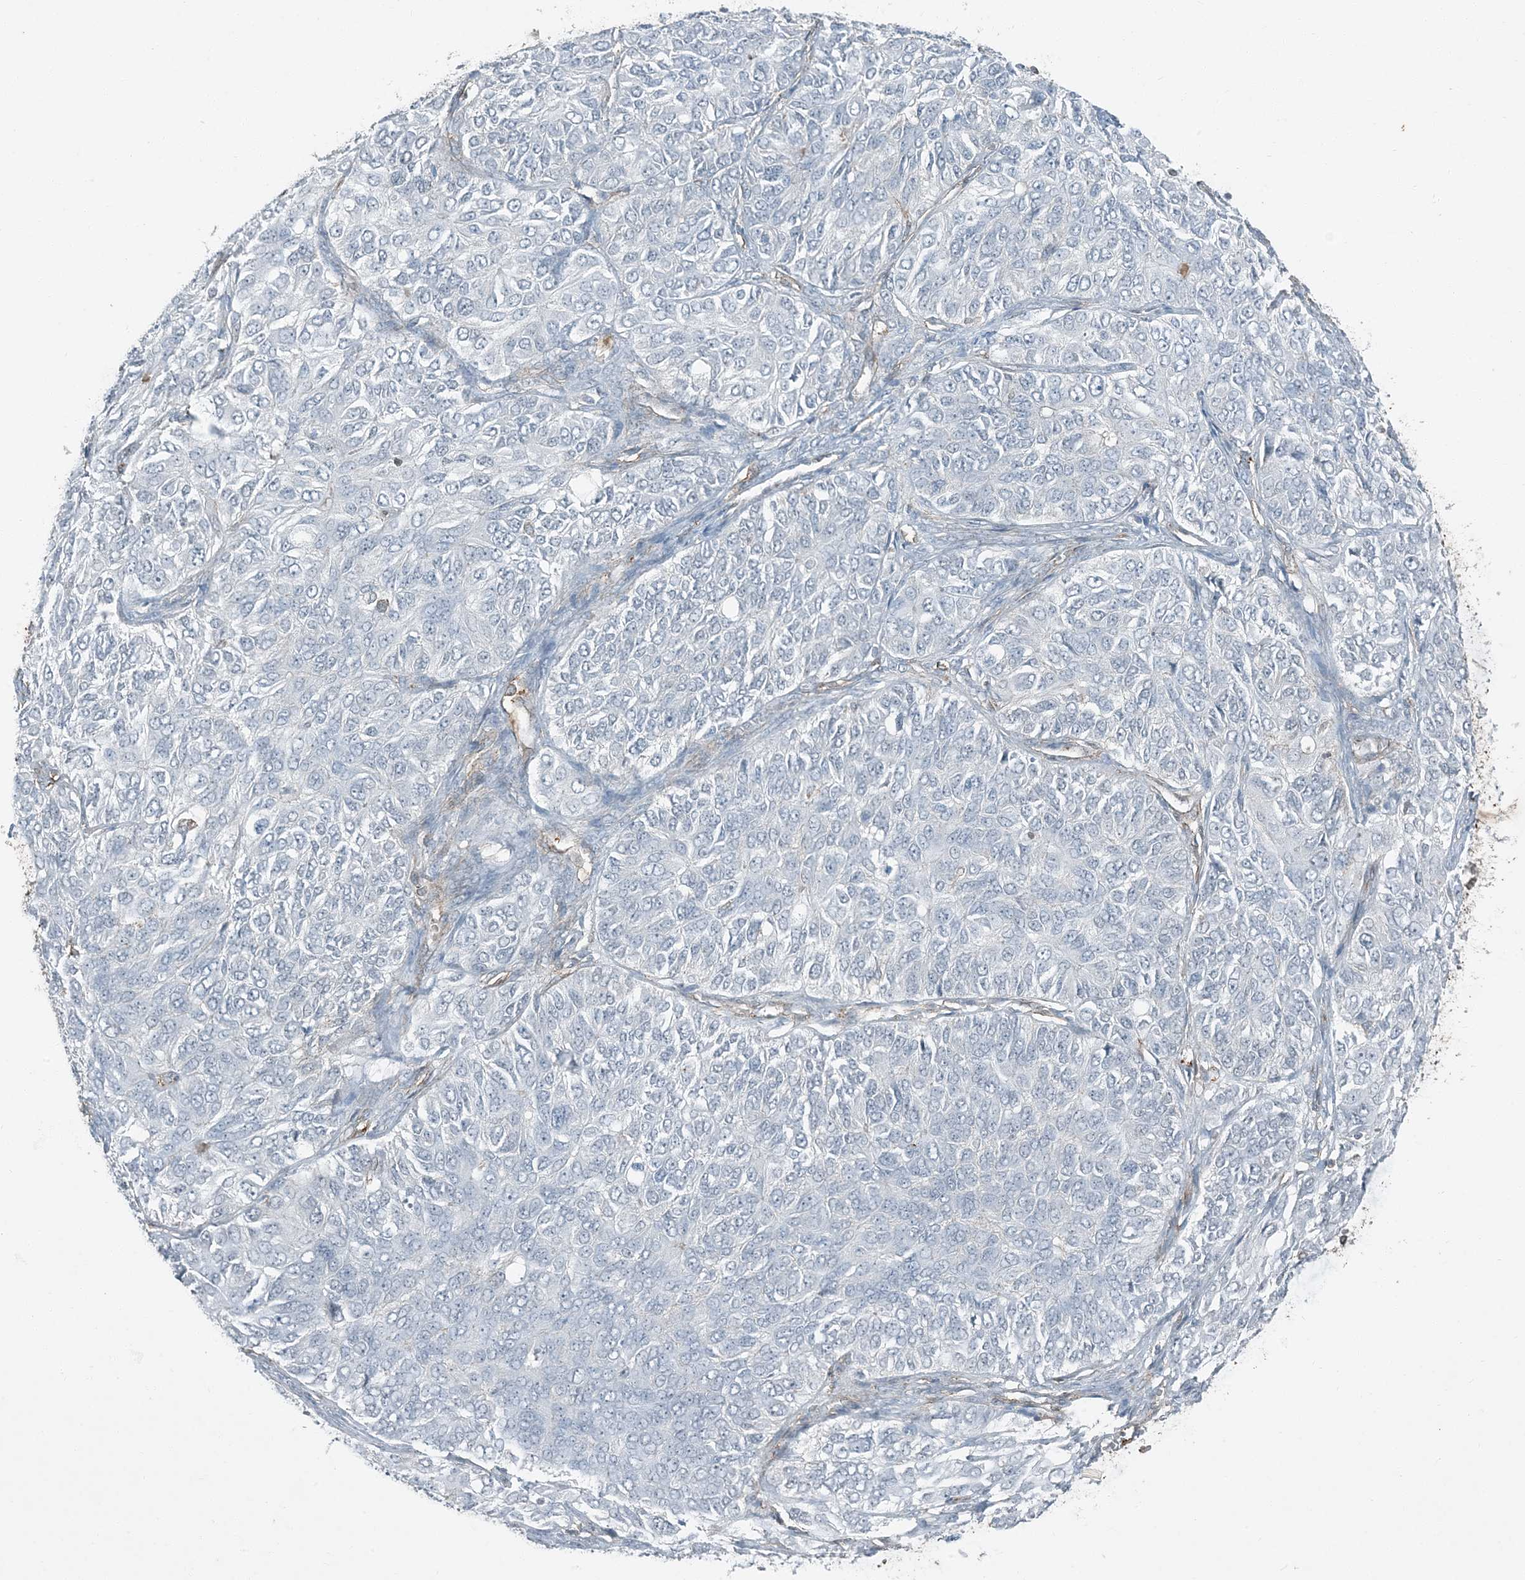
{"staining": {"intensity": "negative", "quantity": "none", "location": "none"}, "tissue": "ovarian cancer", "cell_type": "Tumor cells", "image_type": "cancer", "snomed": [{"axis": "morphology", "description": "Carcinoma, endometroid"}, {"axis": "topography", "description": "Ovary"}], "caption": "Immunohistochemistry of human ovarian cancer (endometroid carcinoma) reveals no expression in tumor cells.", "gene": "APOBEC3C", "patient": {"sex": "female", "age": 51}}